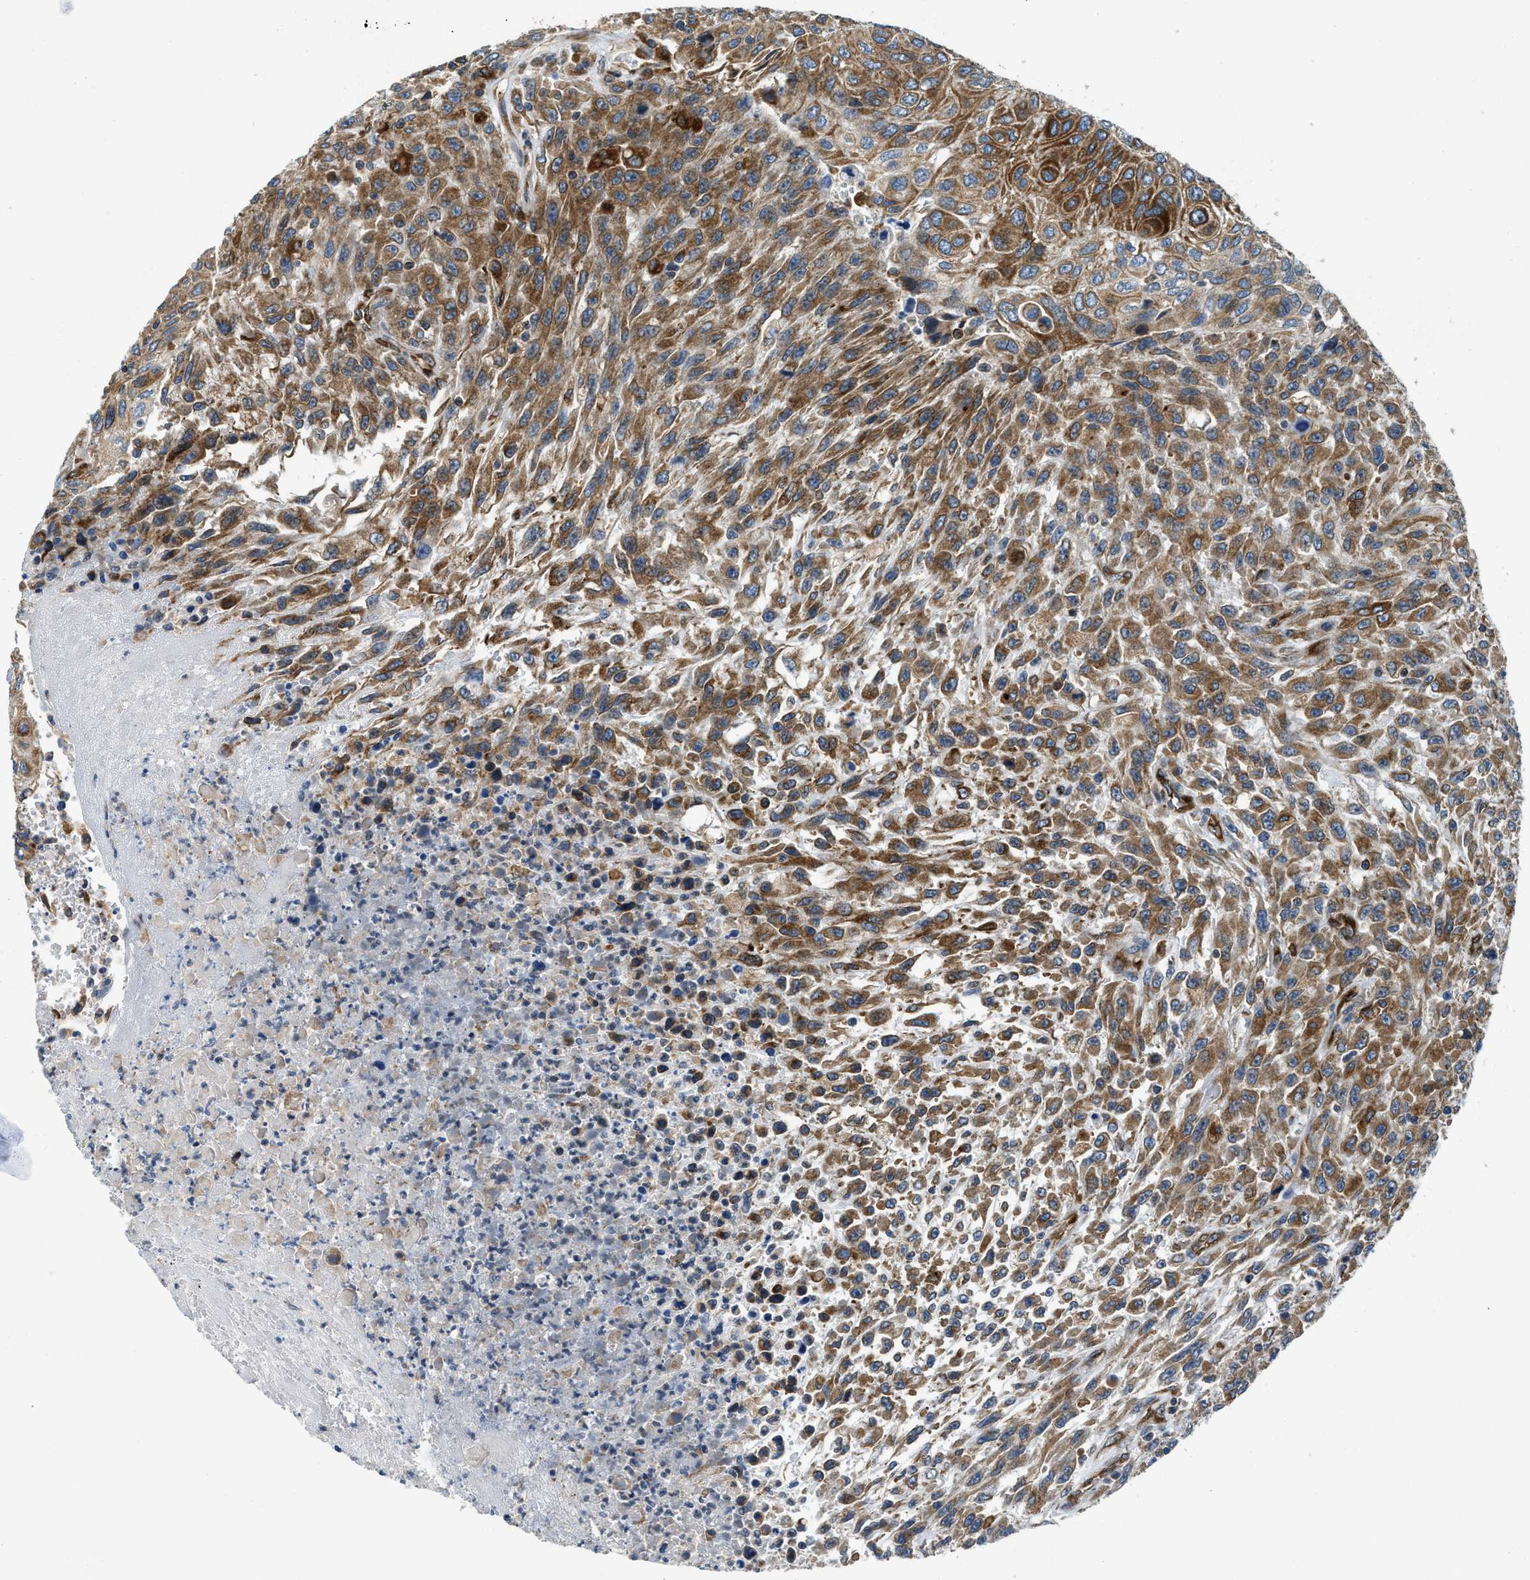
{"staining": {"intensity": "strong", "quantity": ">75%", "location": "cytoplasmic/membranous"}, "tissue": "urothelial cancer", "cell_type": "Tumor cells", "image_type": "cancer", "snomed": [{"axis": "morphology", "description": "Urothelial carcinoma, High grade"}, {"axis": "topography", "description": "Urinary bladder"}], "caption": "The micrograph shows immunohistochemical staining of high-grade urothelial carcinoma. There is strong cytoplasmic/membranous expression is present in about >75% of tumor cells.", "gene": "BCAP31", "patient": {"sex": "male", "age": 66}}